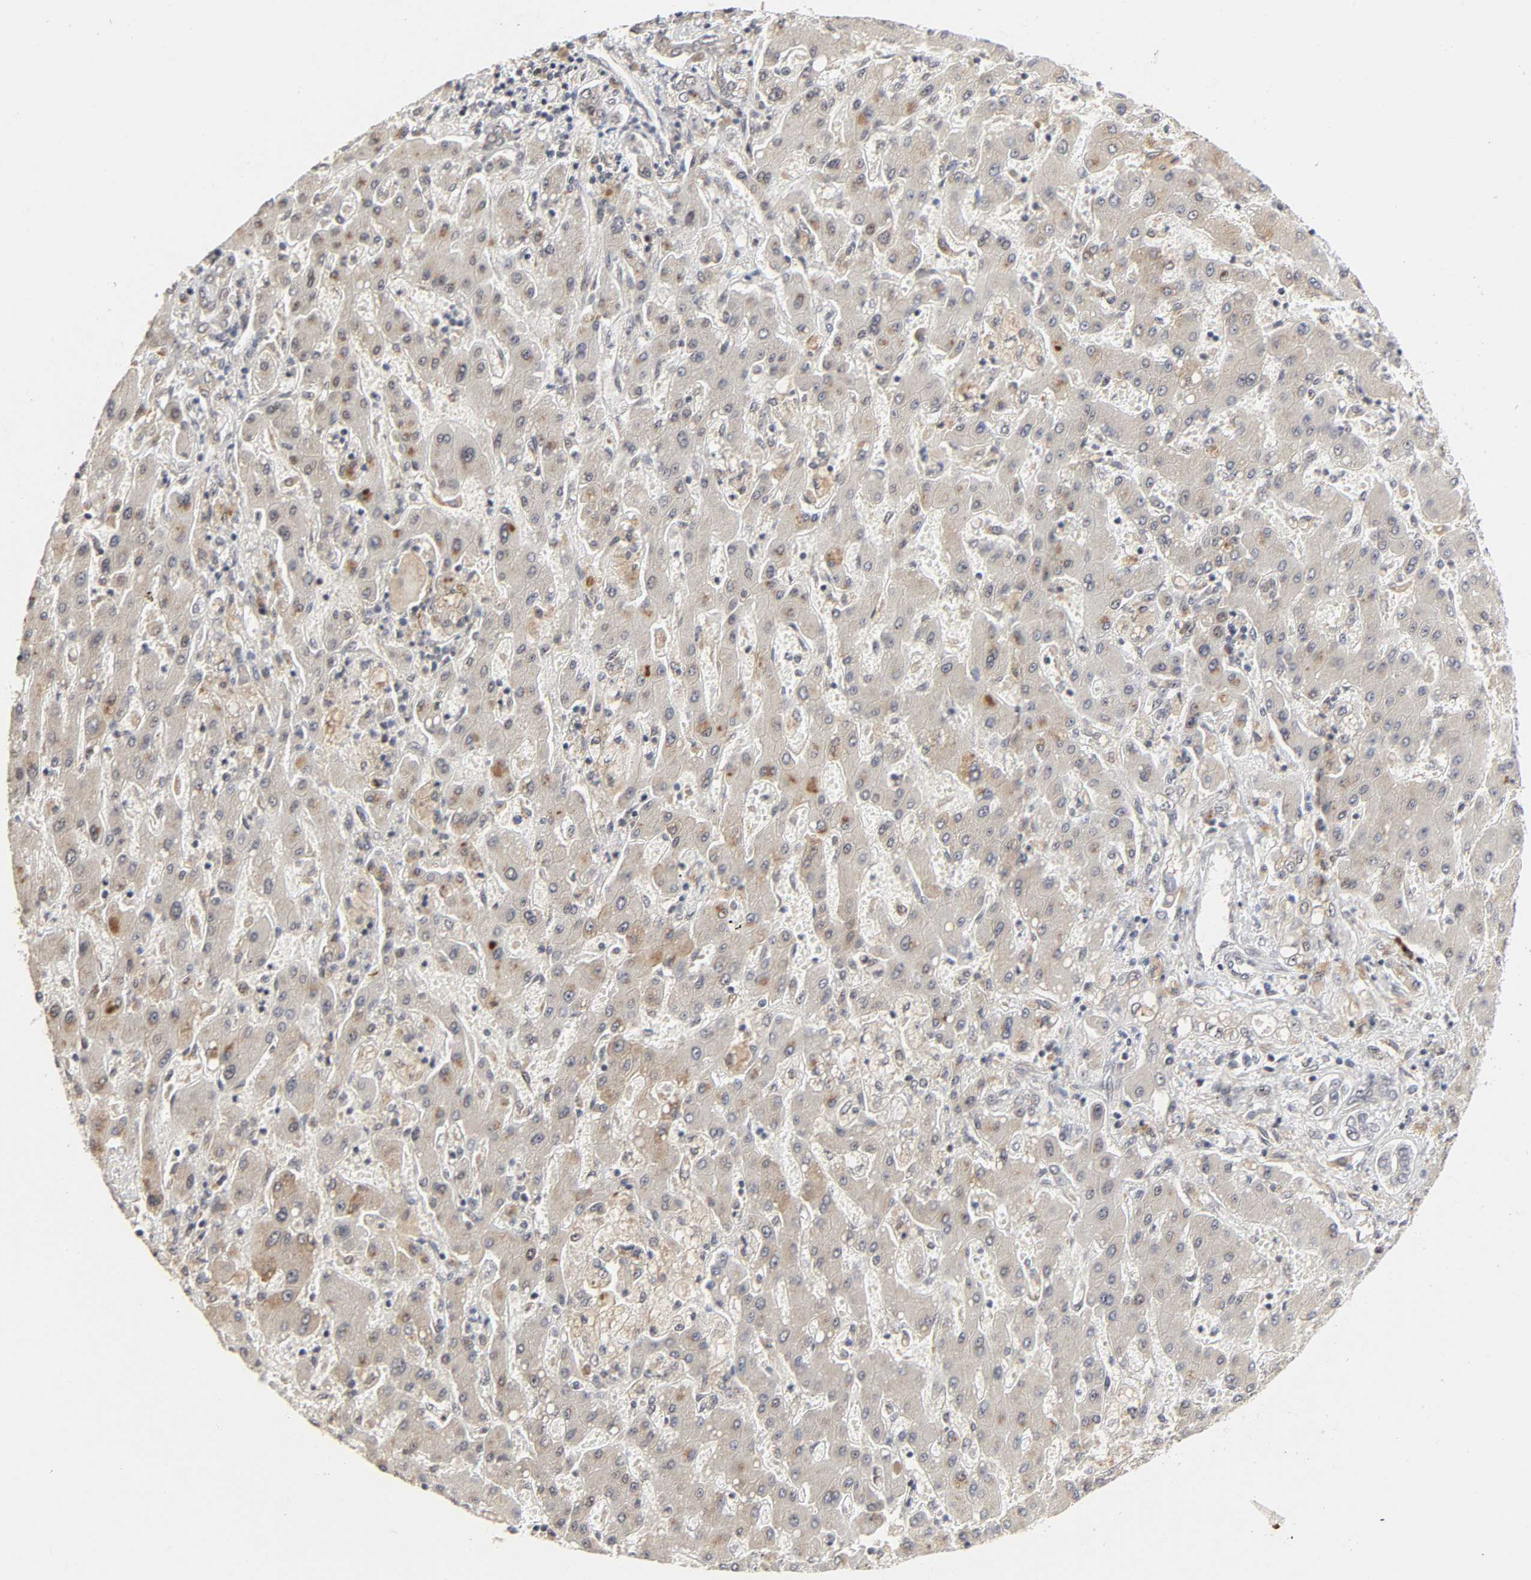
{"staining": {"intensity": "negative", "quantity": "none", "location": "none"}, "tissue": "liver cancer", "cell_type": "Tumor cells", "image_type": "cancer", "snomed": [{"axis": "morphology", "description": "Cholangiocarcinoma"}, {"axis": "topography", "description": "Liver"}], "caption": "A high-resolution histopathology image shows immunohistochemistry staining of liver cholangiocarcinoma, which reveals no significant positivity in tumor cells.", "gene": "ZKSCAN8", "patient": {"sex": "male", "age": 50}}